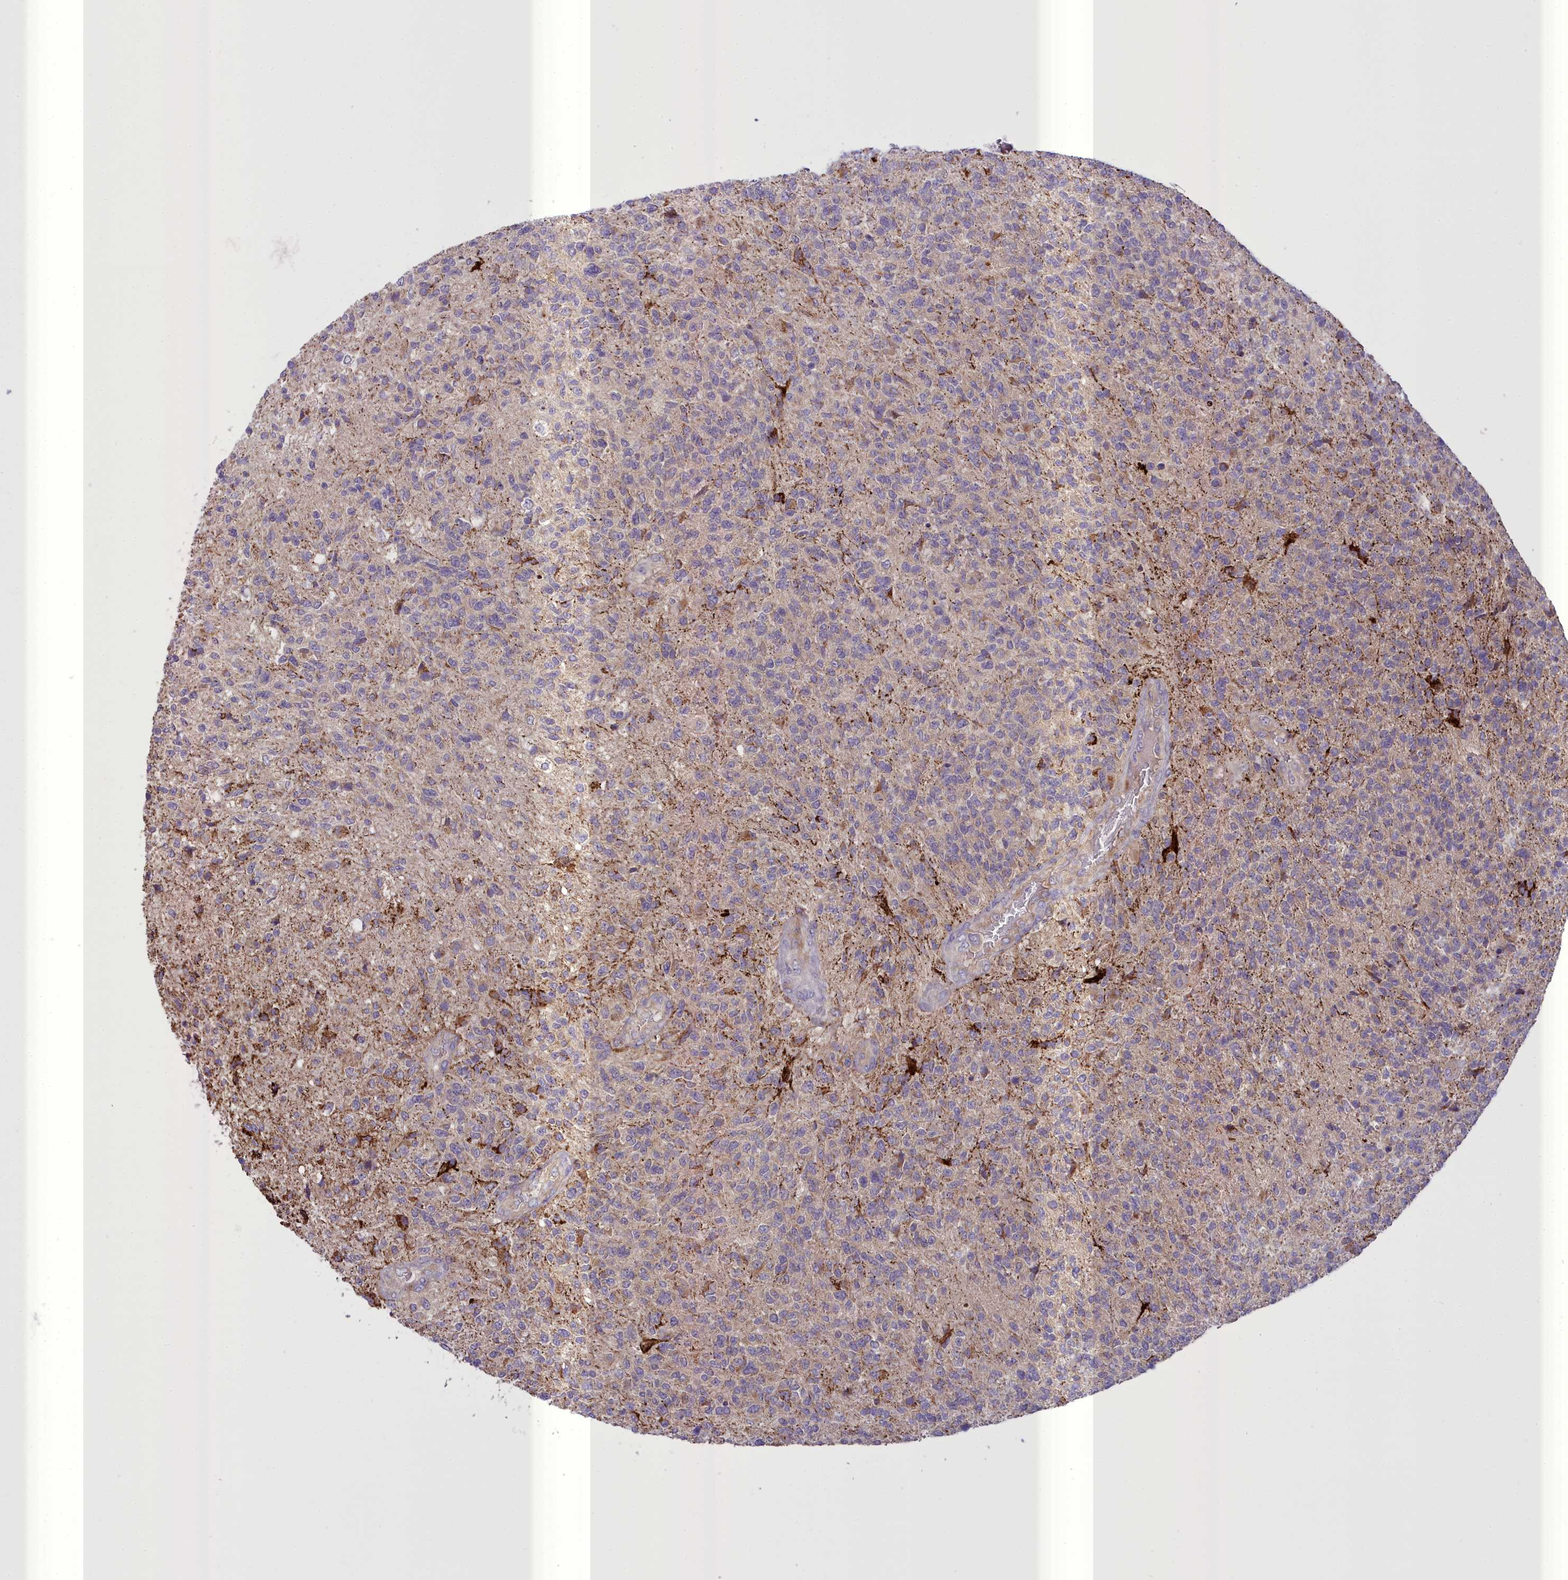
{"staining": {"intensity": "moderate", "quantity": "<25%", "location": "cytoplasmic/membranous"}, "tissue": "glioma", "cell_type": "Tumor cells", "image_type": "cancer", "snomed": [{"axis": "morphology", "description": "Glioma, malignant, High grade"}, {"axis": "topography", "description": "Brain"}], "caption": "A histopathology image of human glioma stained for a protein exhibits moderate cytoplasmic/membranous brown staining in tumor cells.", "gene": "TBC1D24", "patient": {"sex": "male", "age": 56}}